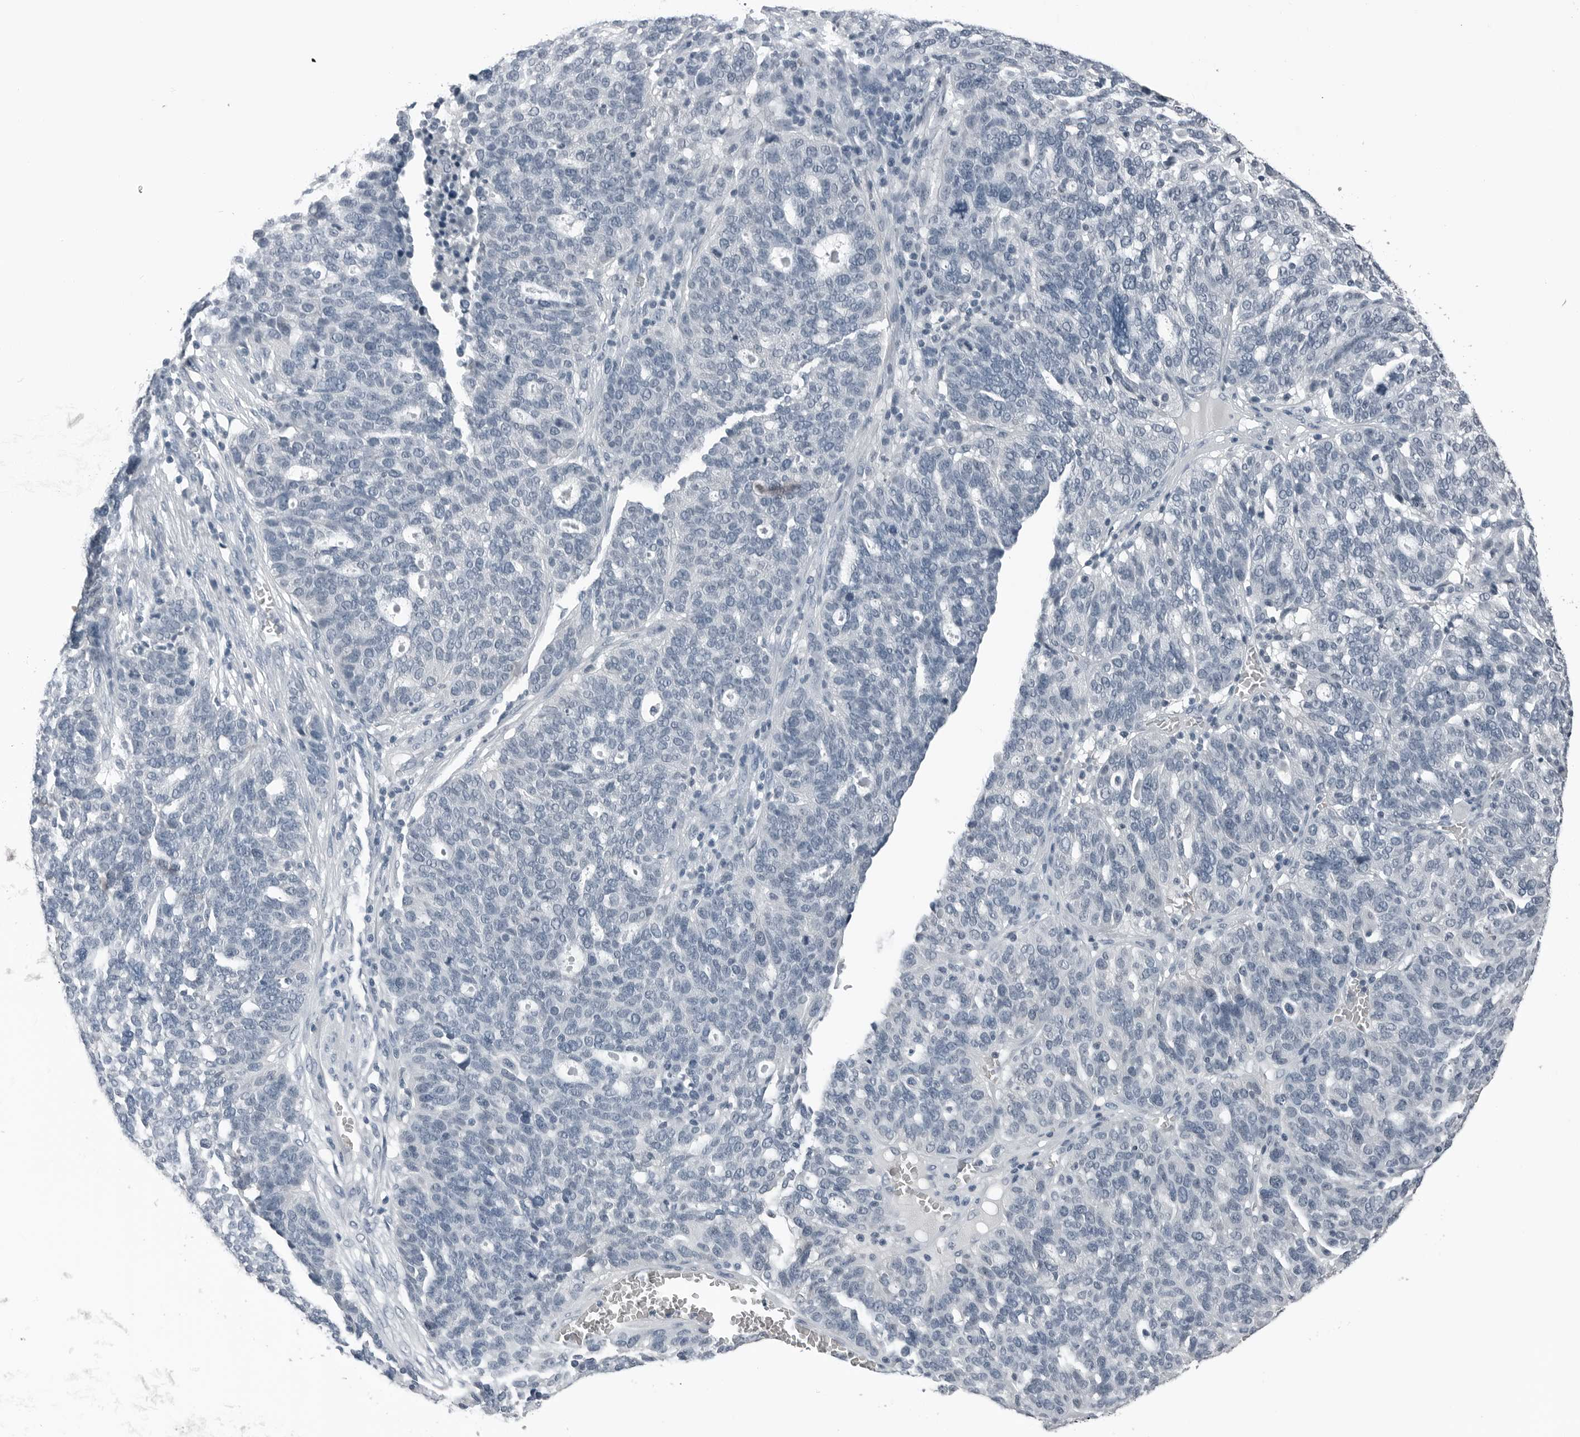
{"staining": {"intensity": "negative", "quantity": "none", "location": "none"}, "tissue": "ovarian cancer", "cell_type": "Tumor cells", "image_type": "cancer", "snomed": [{"axis": "morphology", "description": "Cystadenocarcinoma, serous, NOS"}, {"axis": "topography", "description": "Ovary"}], "caption": "Immunohistochemical staining of human serous cystadenocarcinoma (ovarian) exhibits no significant positivity in tumor cells. (DAB (3,3'-diaminobenzidine) immunohistochemistry, high magnification).", "gene": "SPINK1", "patient": {"sex": "female", "age": 59}}